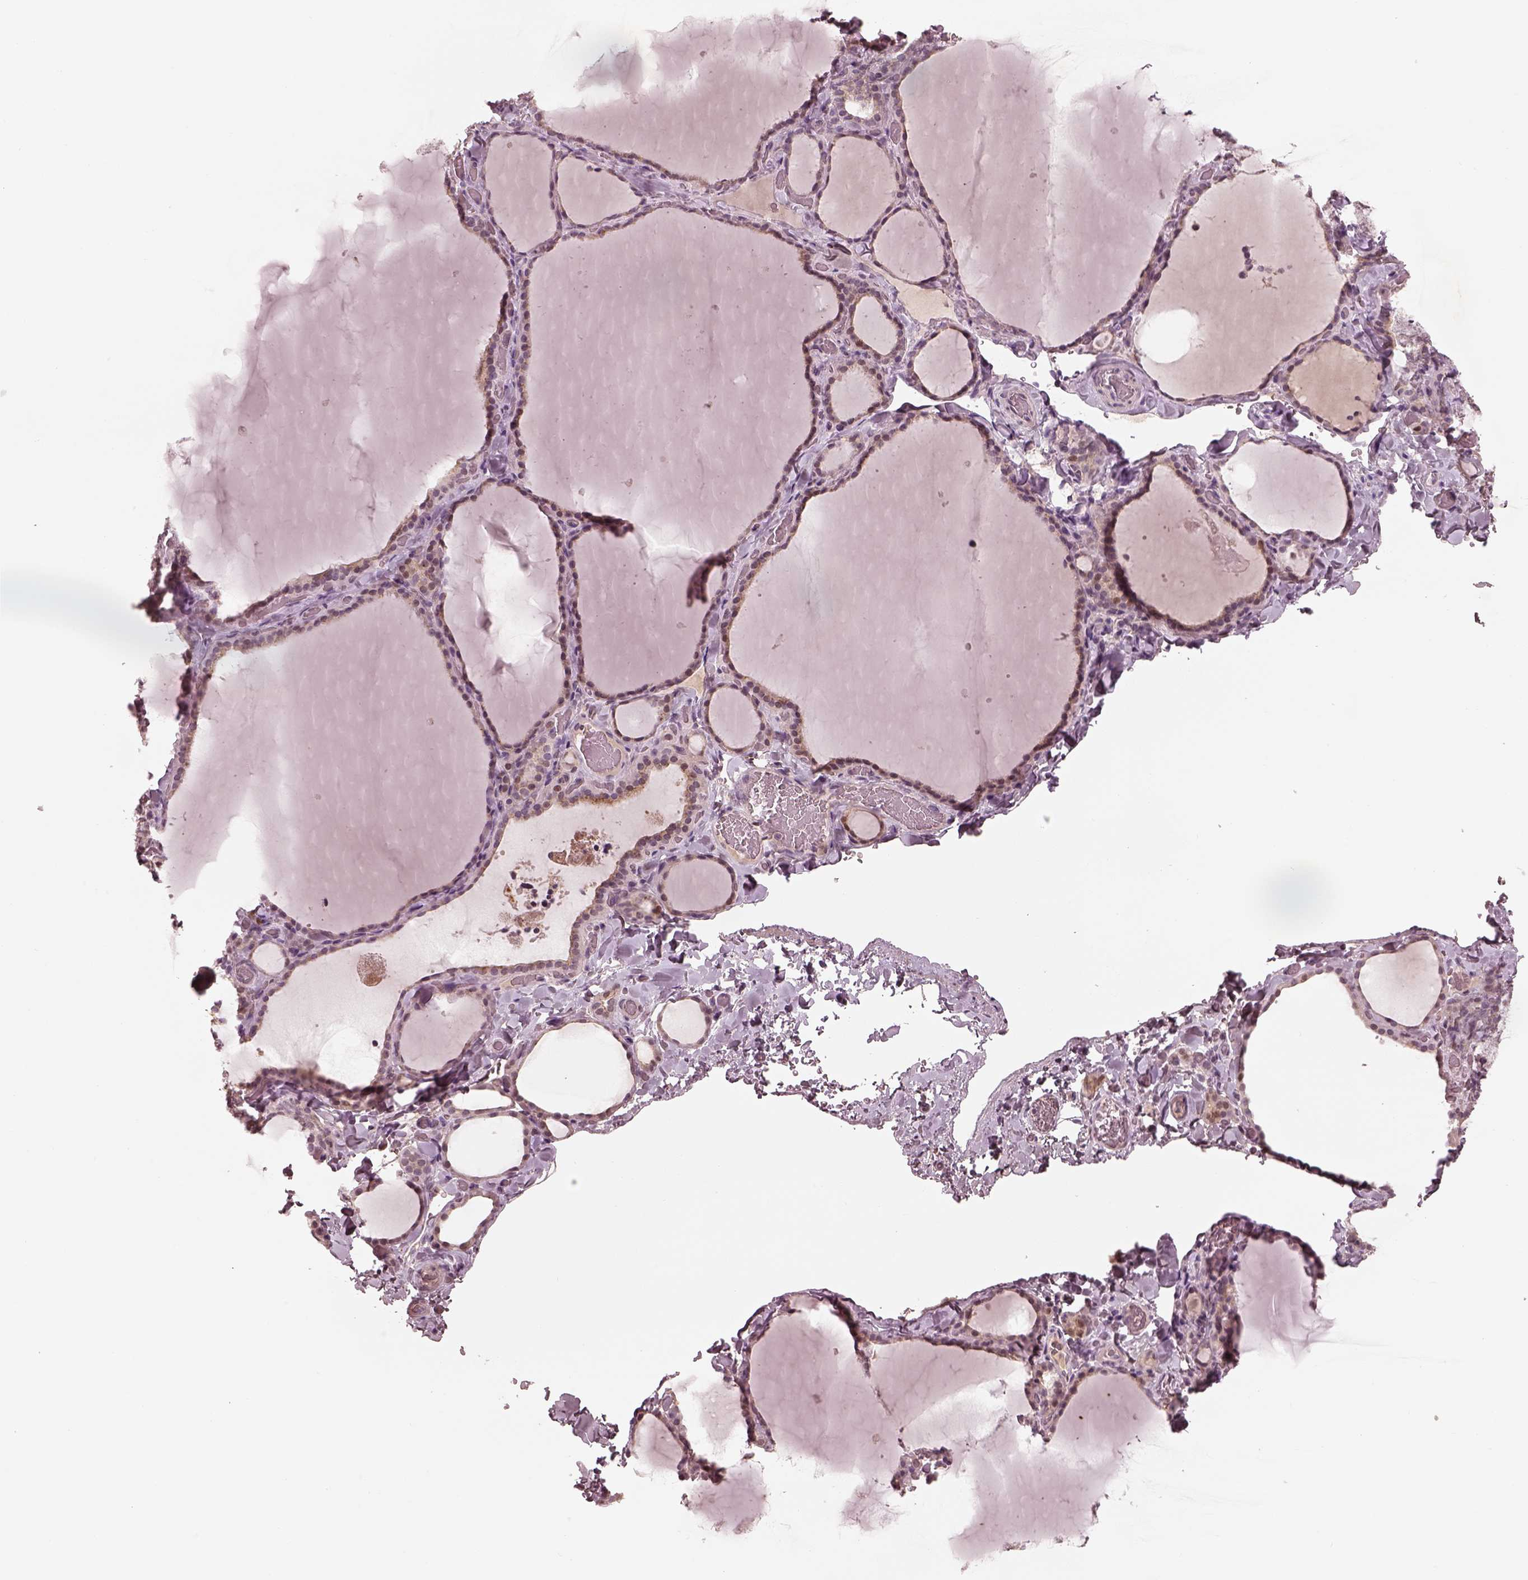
{"staining": {"intensity": "moderate", "quantity": "25%-75%", "location": "cytoplasmic/membranous"}, "tissue": "thyroid gland", "cell_type": "Glandular cells", "image_type": "normal", "snomed": [{"axis": "morphology", "description": "Normal tissue, NOS"}, {"axis": "topography", "description": "Thyroid gland"}], "caption": "Immunohistochemical staining of benign human thyroid gland reveals medium levels of moderate cytoplasmic/membranous expression in about 25%-75% of glandular cells.", "gene": "SDCBP2", "patient": {"sex": "female", "age": 22}}